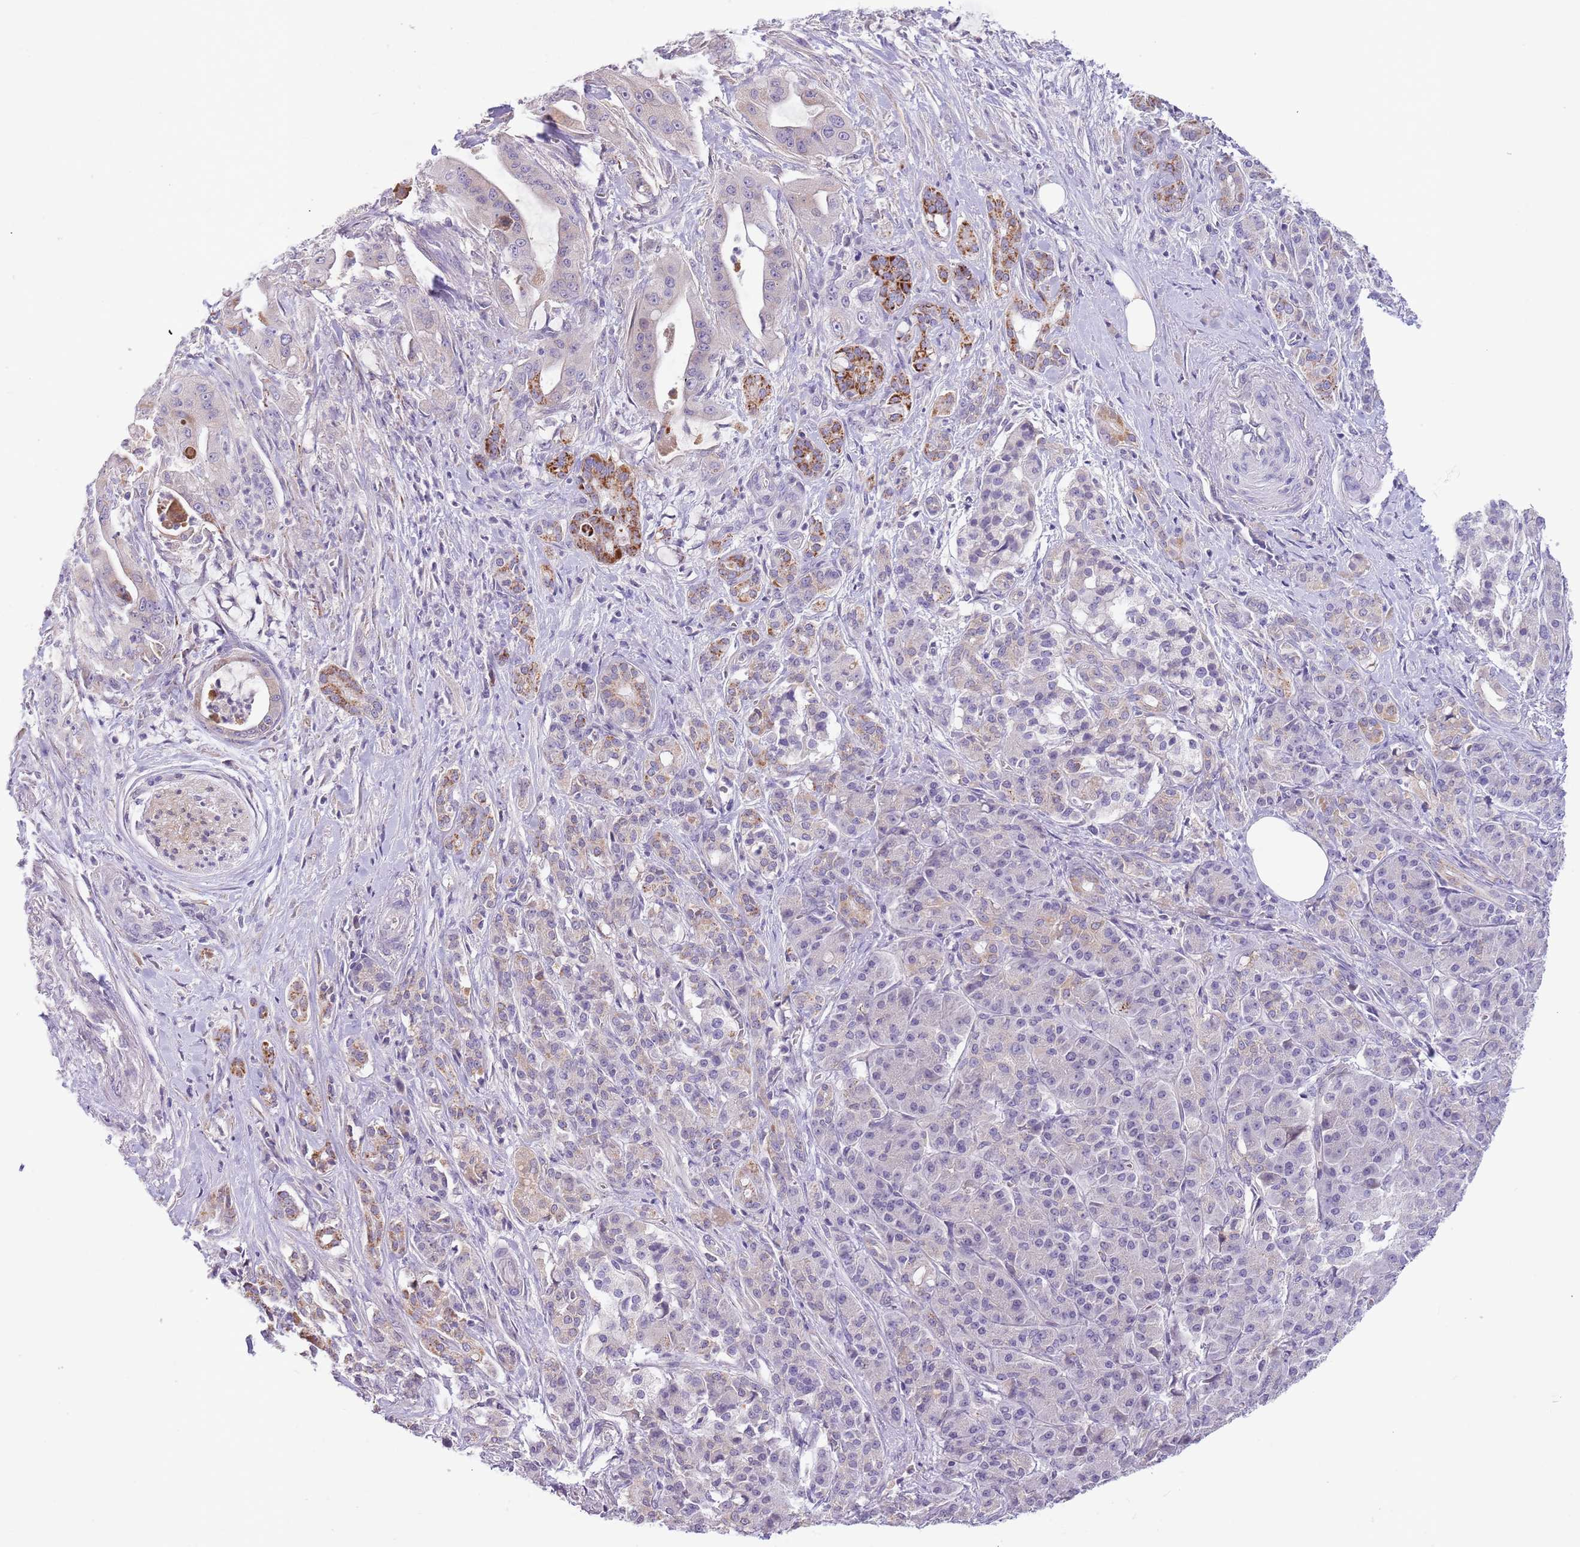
{"staining": {"intensity": "negative", "quantity": "none", "location": "none"}, "tissue": "pancreatic cancer", "cell_type": "Tumor cells", "image_type": "cancer", "snomed": [{"axis": "morphology", "description": "Adenocarcinoma, NOS"}, {"axis": "topography", "description": "Pancreas"}], "caption": "A photomicrograph of human pancreatic cancer (adenocarcinoma) is negative for staining in tumor cells. (DAB immunohistochemistry (IHC) with hematoxylin counter stain).", "gene": "ZNF658", "patient": {"sex": "male", "age": 57}}